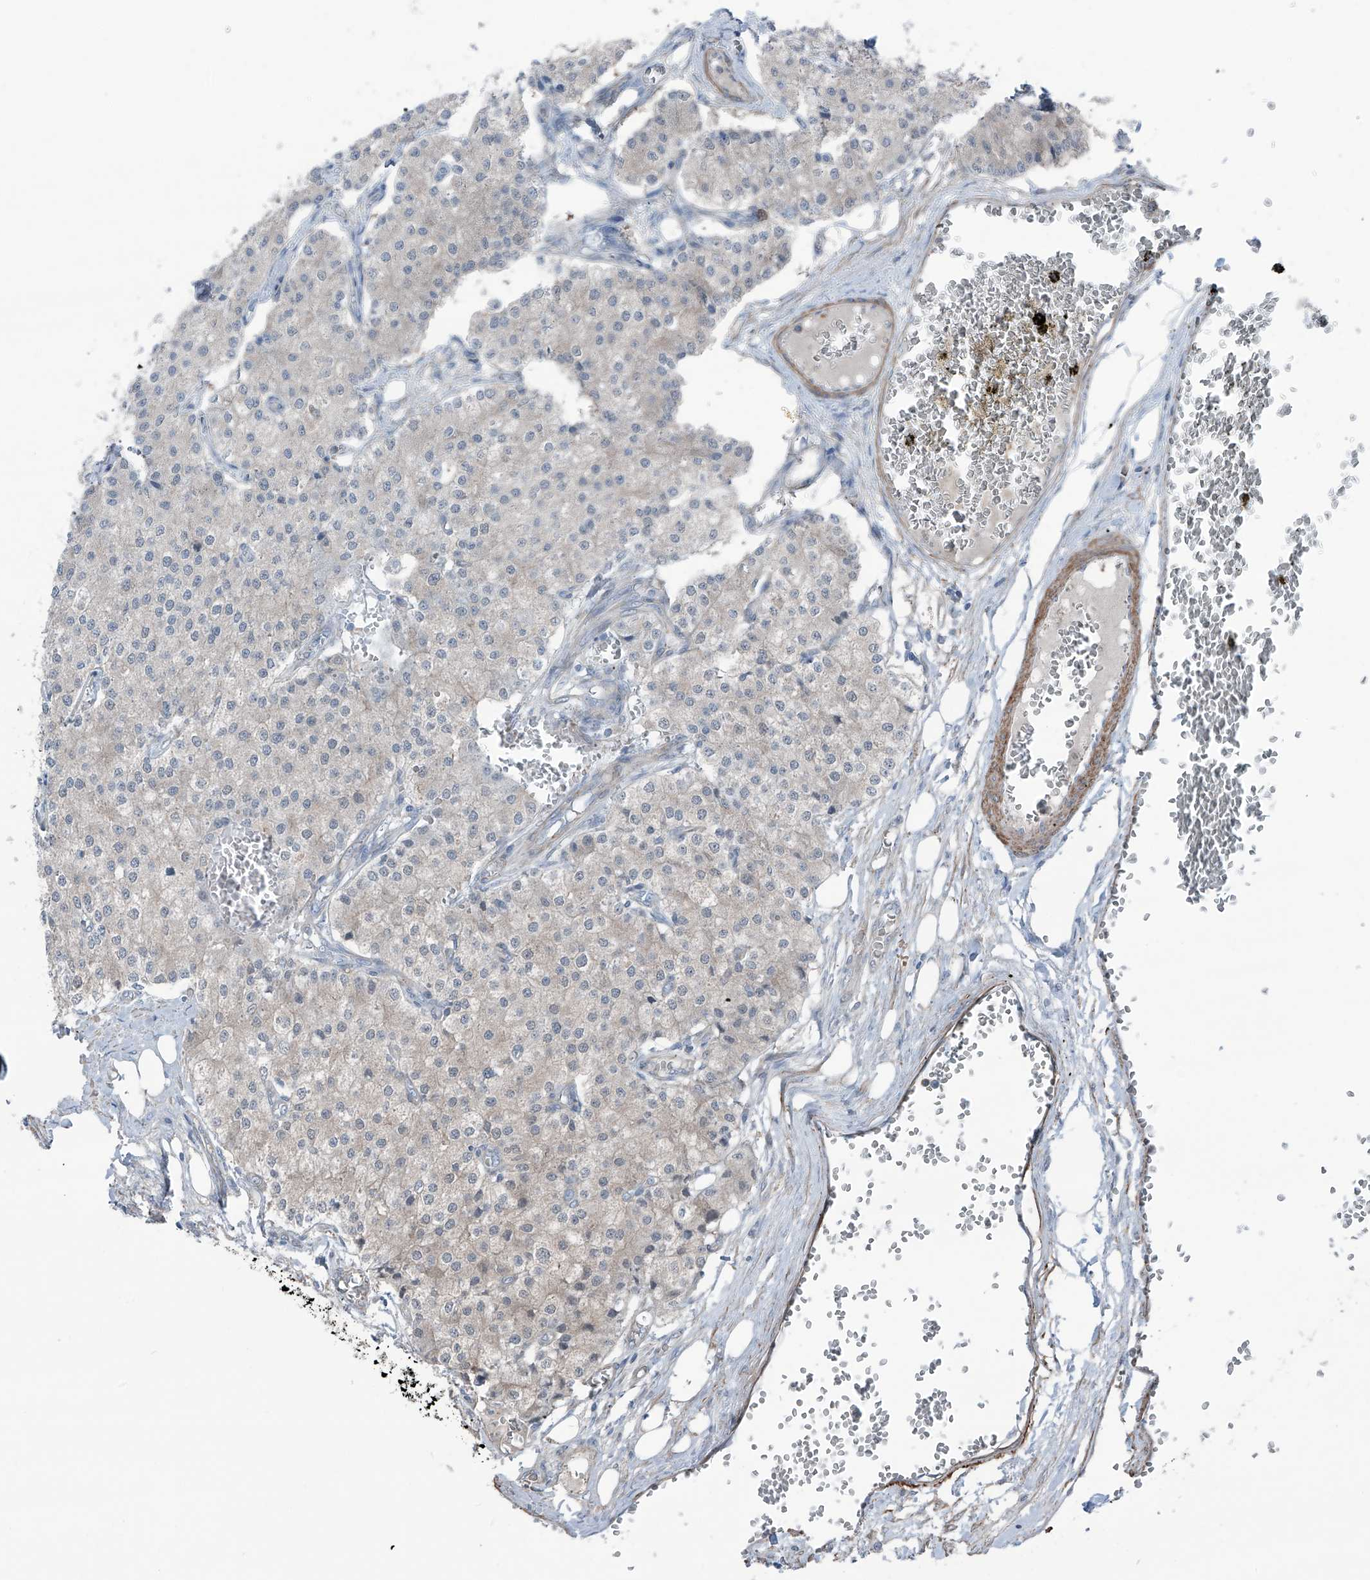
{"staining": {"intensity": "negative", "quantity": "none", "location": "none"}, "tissue": "carcinoid", "cell_type": "Tumor cells", "image_type": "cancer", "snomed": [{"axis": "morphology", "description": "Carcinoid, malignant, NOS"}, {"axis": "topography", "description": "Colon"}], "caption": "This is a image of immunohistochemistry staining of carcinoid (malignant), which shows no positivity in tumor cells.", "gene": "HSPB11", "patient": {"sex": "female", "age": 52}}